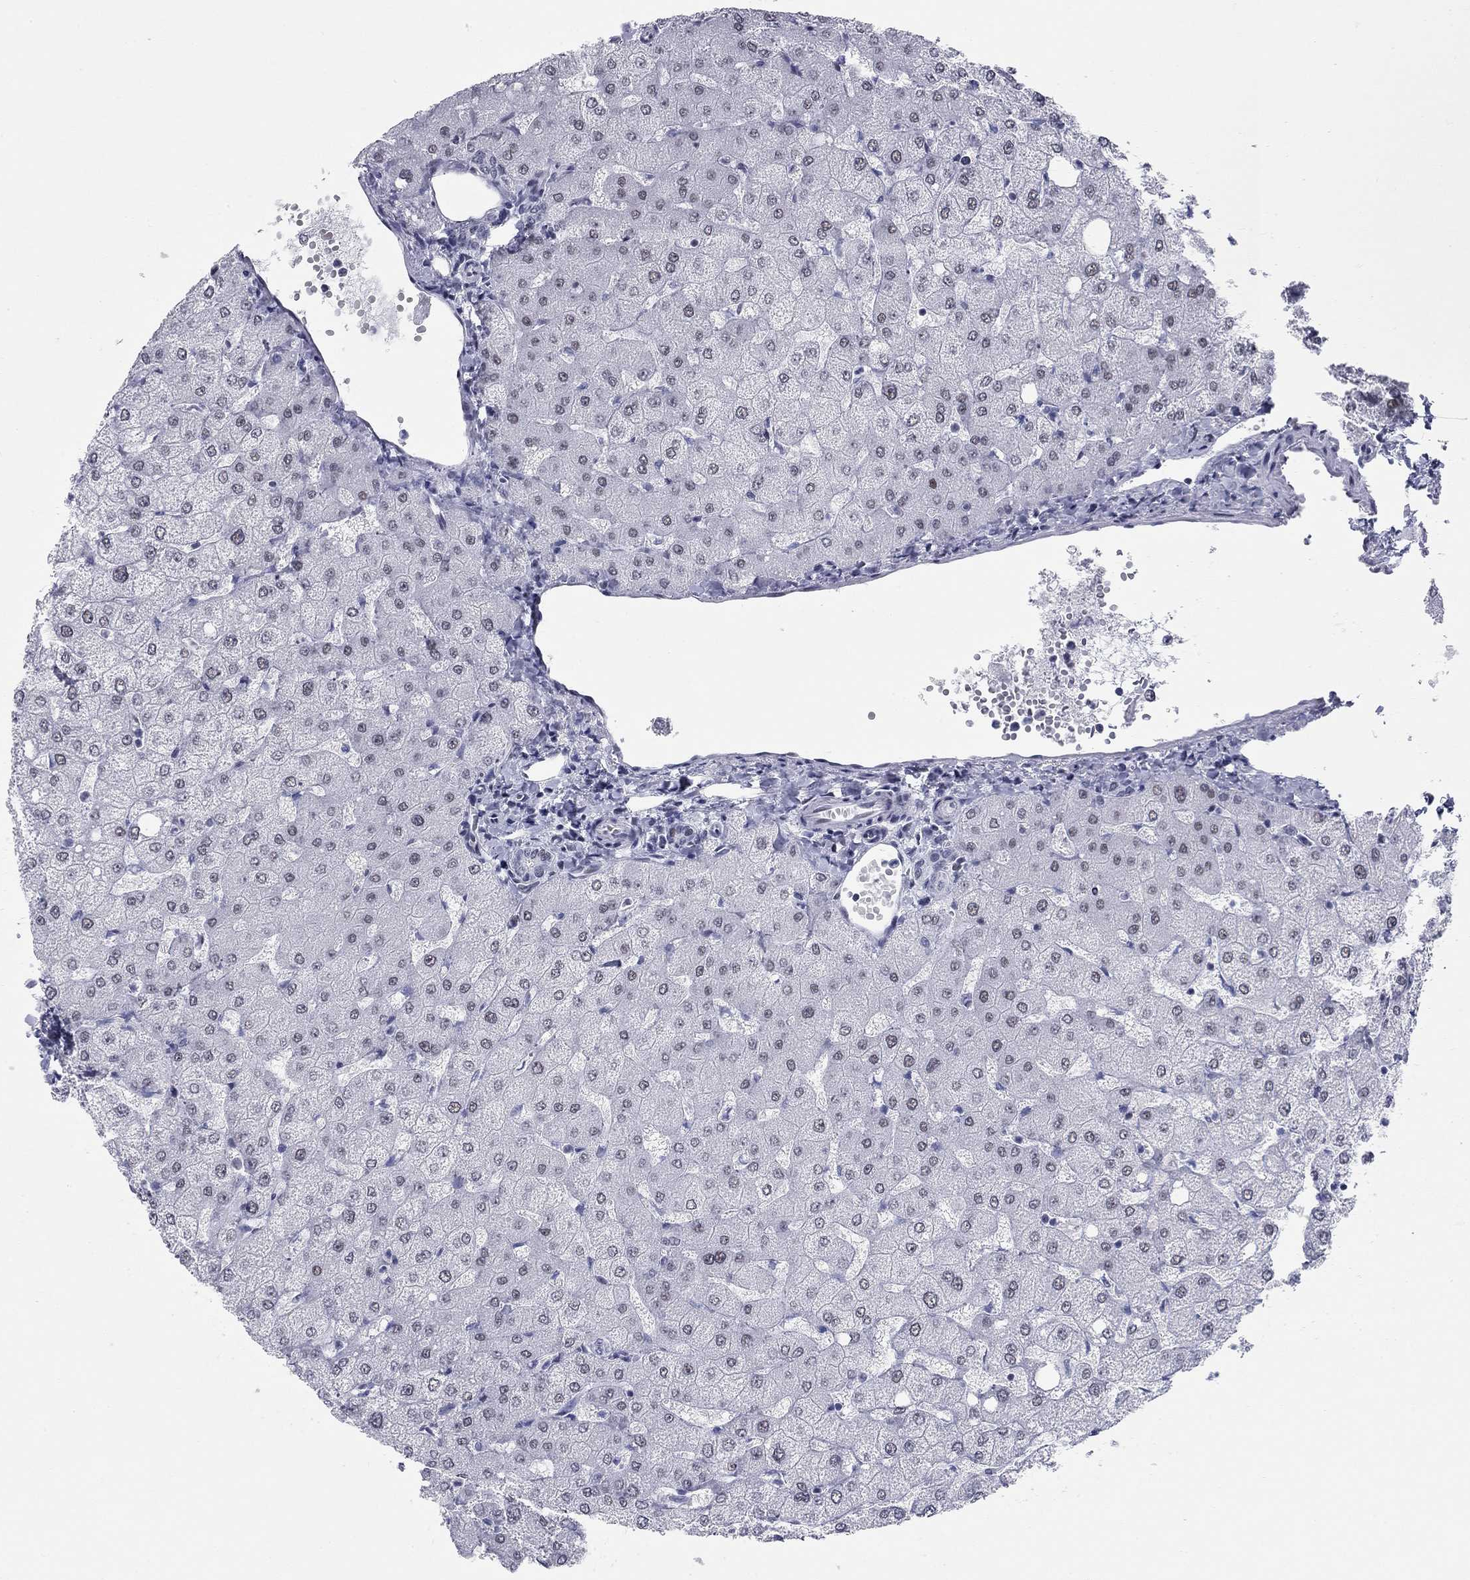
{"staining": {"intensity": "negative", "quantity": "none", "location": "none"}, "tissue": "liver", "cell_type": "Cholangiocytes", "image_type": "normal", "snomed": [{"axis": "morphology", "description": "Normal tissue, NOS"}, {"axis": "topography", "description": "Liver"}], "caption": "This is an immunohistochemistry (IHC) micrograph of benign liver. There is no staining in cholangiocytes.", "gene": "ASF1B", "patient": {"sex": "female", "age": 54}}